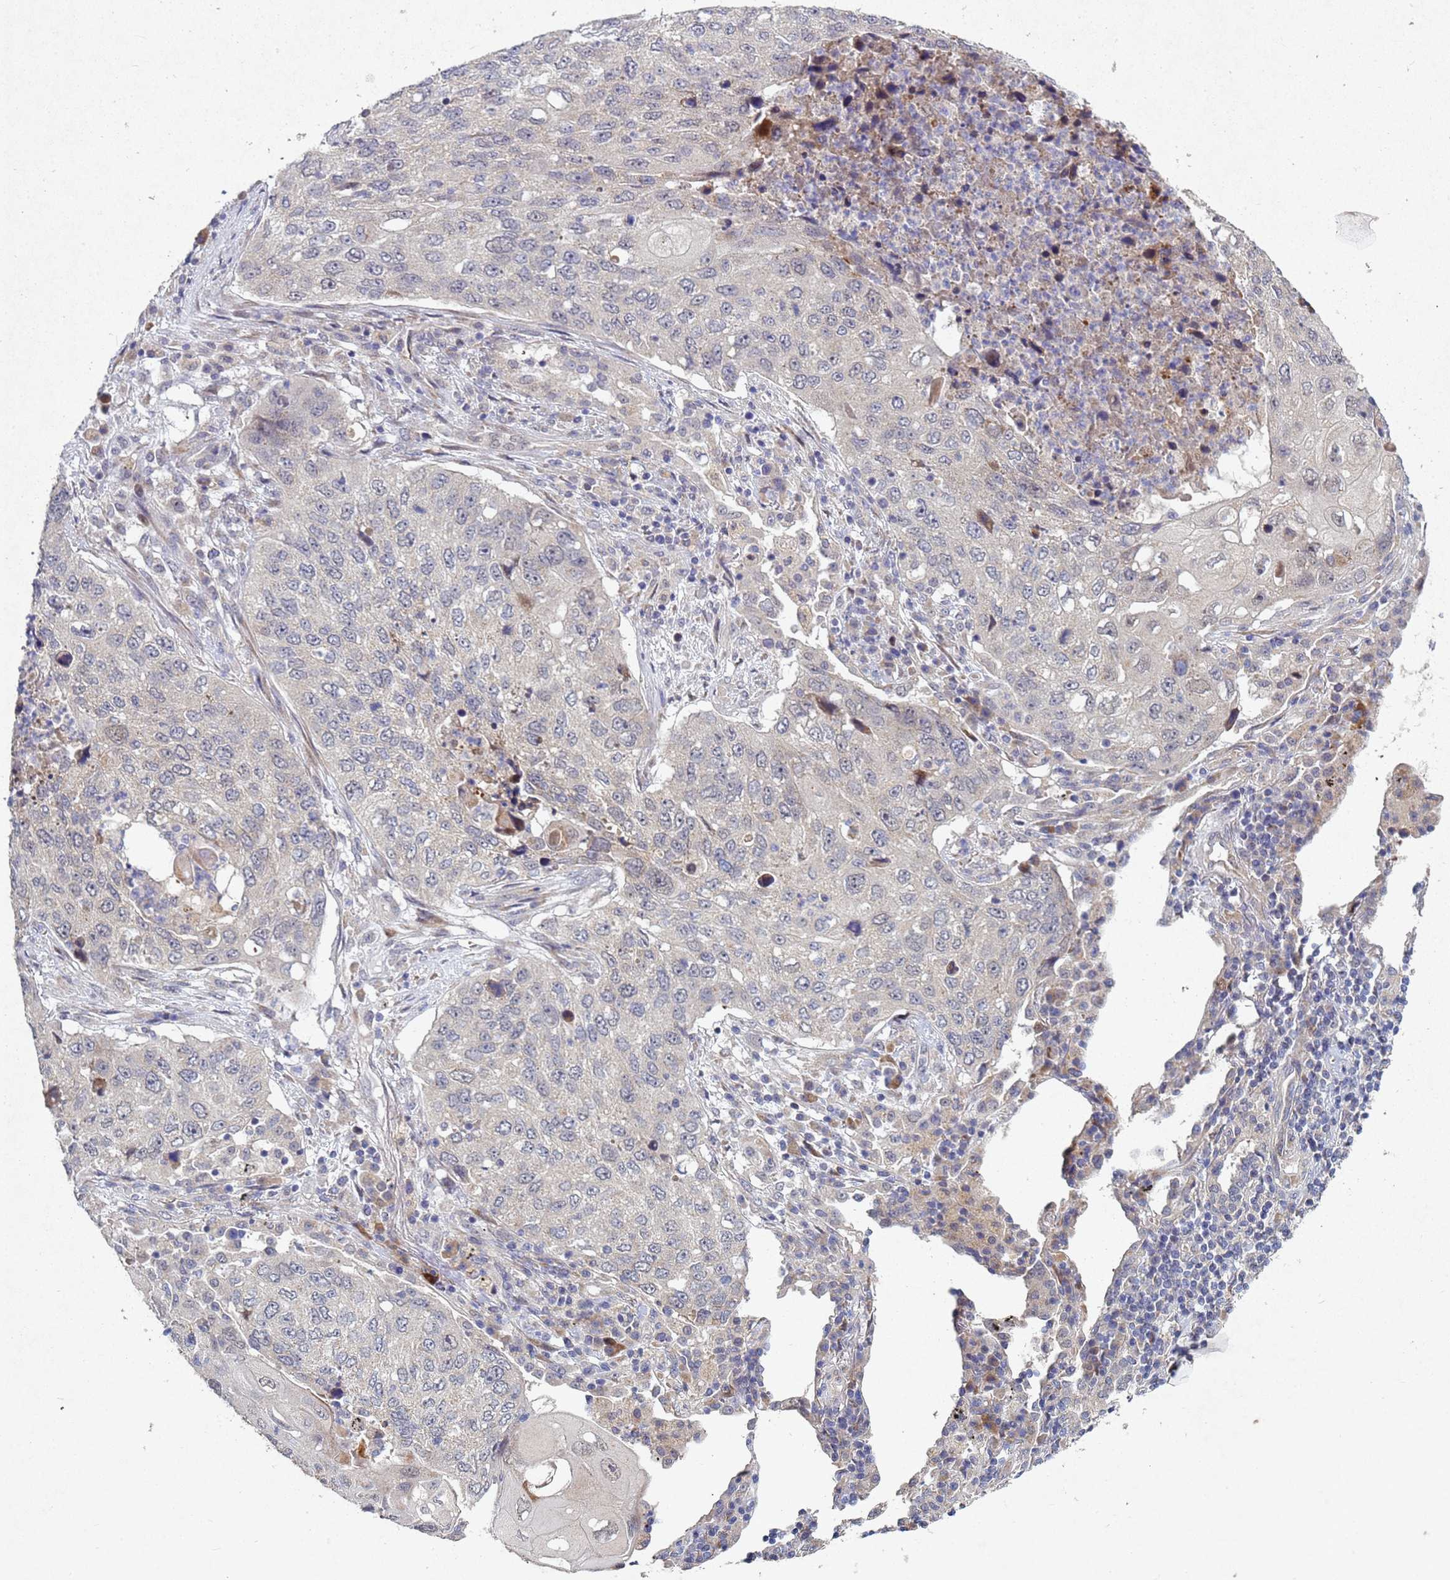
{"staining": {"intensity": "negative", "quantity": "none", "location": "none"}, "tissue": "lung cancer", "cell_type": "Tumor cells", "image_type": "cancer", "snomed": [{"axis": "morphology", "description": "Squamous cell carcinoma, NOS"}, {"axis": "topography", "description": "Lung"}], "caption": "Lung cancer (squamous cell carcinoma) was stained to show a protein in brown. There is no significant staining in tumor cells. (Brightfield microscopy of DAB immunohistochemistry (IHC) at high magnification).", "gene": "TNPO2", "patient": {"sex": "female", "age": 63}}